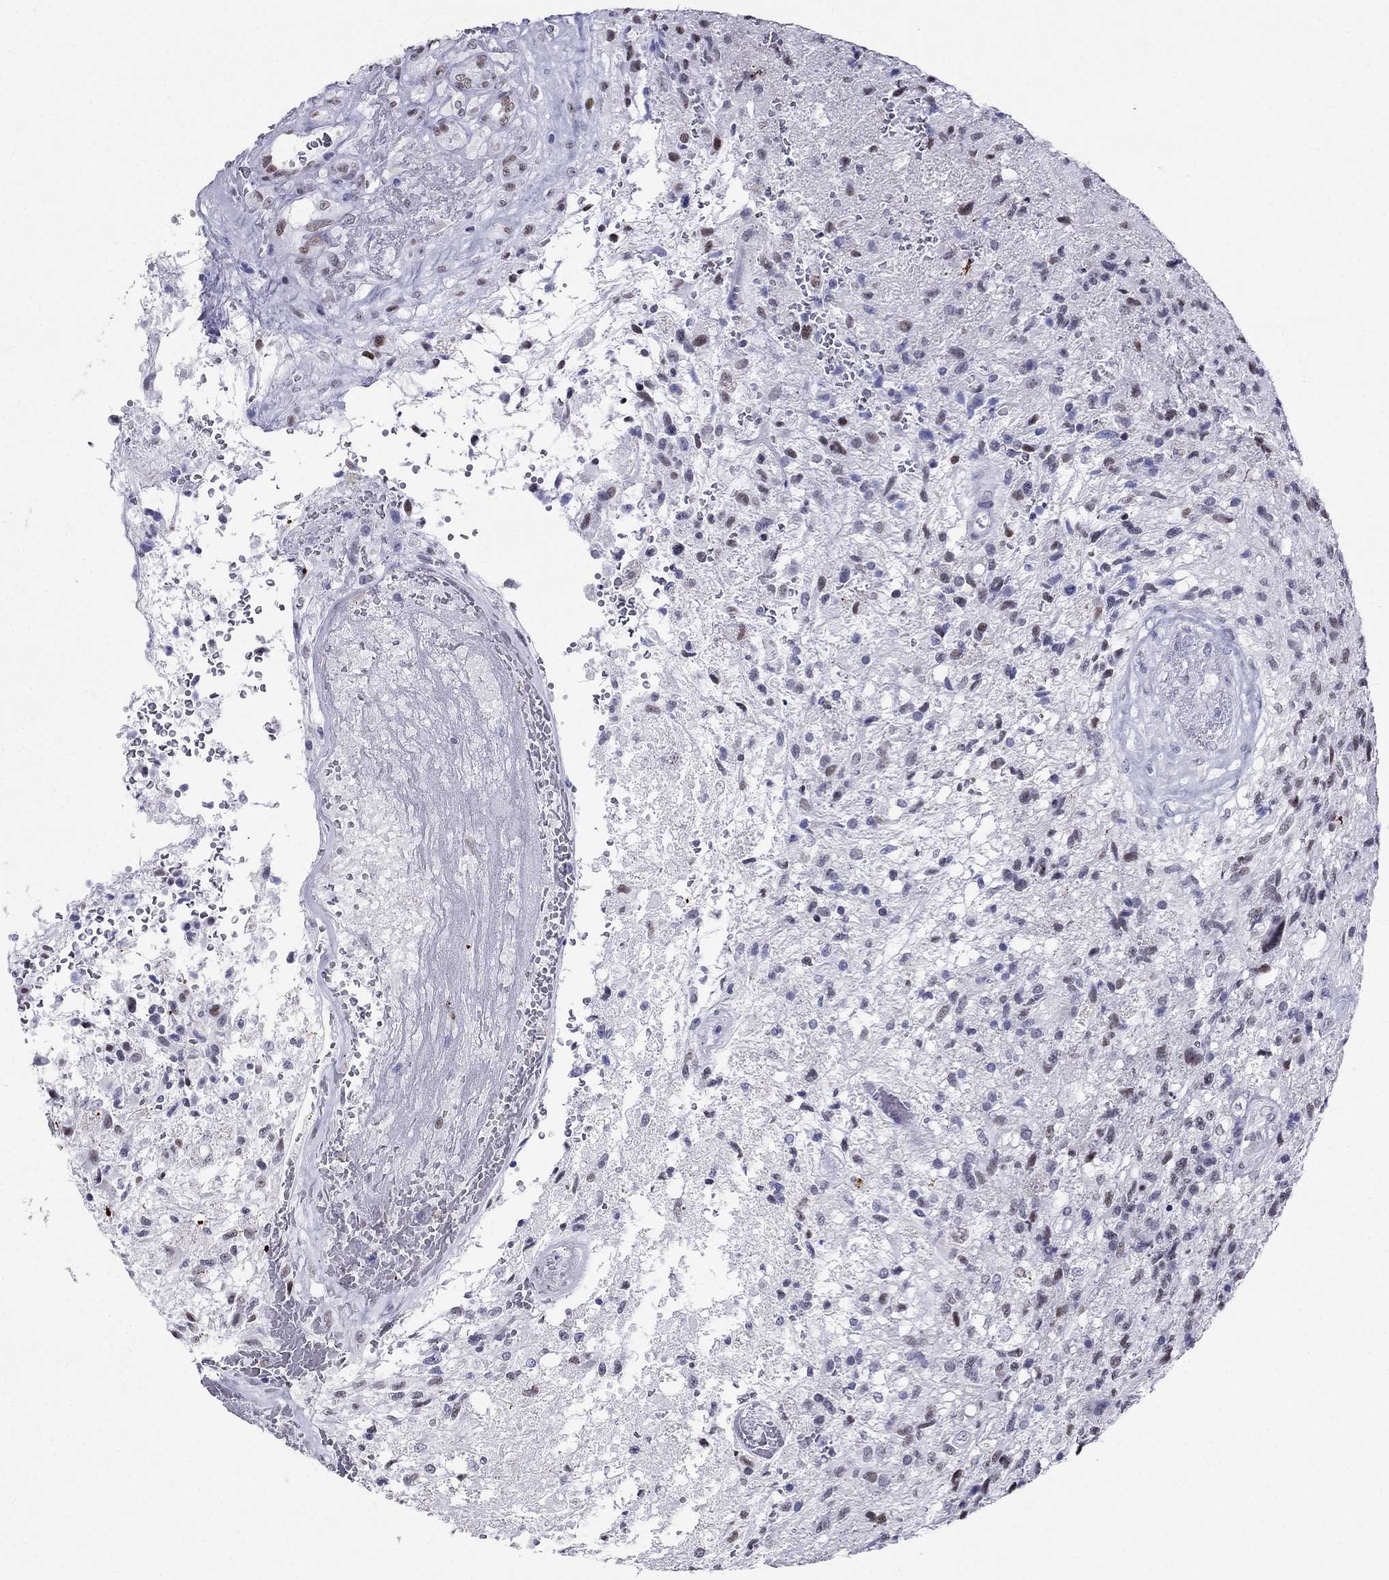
{"staining": {"intensity": "weak", "quantity": "<25%", "location": "nuclear"}, "tissue": "glioma", "cell_type": "Tumor cells", "image_type": "cancer", "snomed": [{"axis": "morphology", "description": "Glioma, malignant, High grade"}, {"axis": "topography", "description": "Brain"}], "caption": "Image shows no protein staining in tumor cells of glioma tissue.", "gene": "PPM1G", "patient": {"sex": "male", "age": 56}}